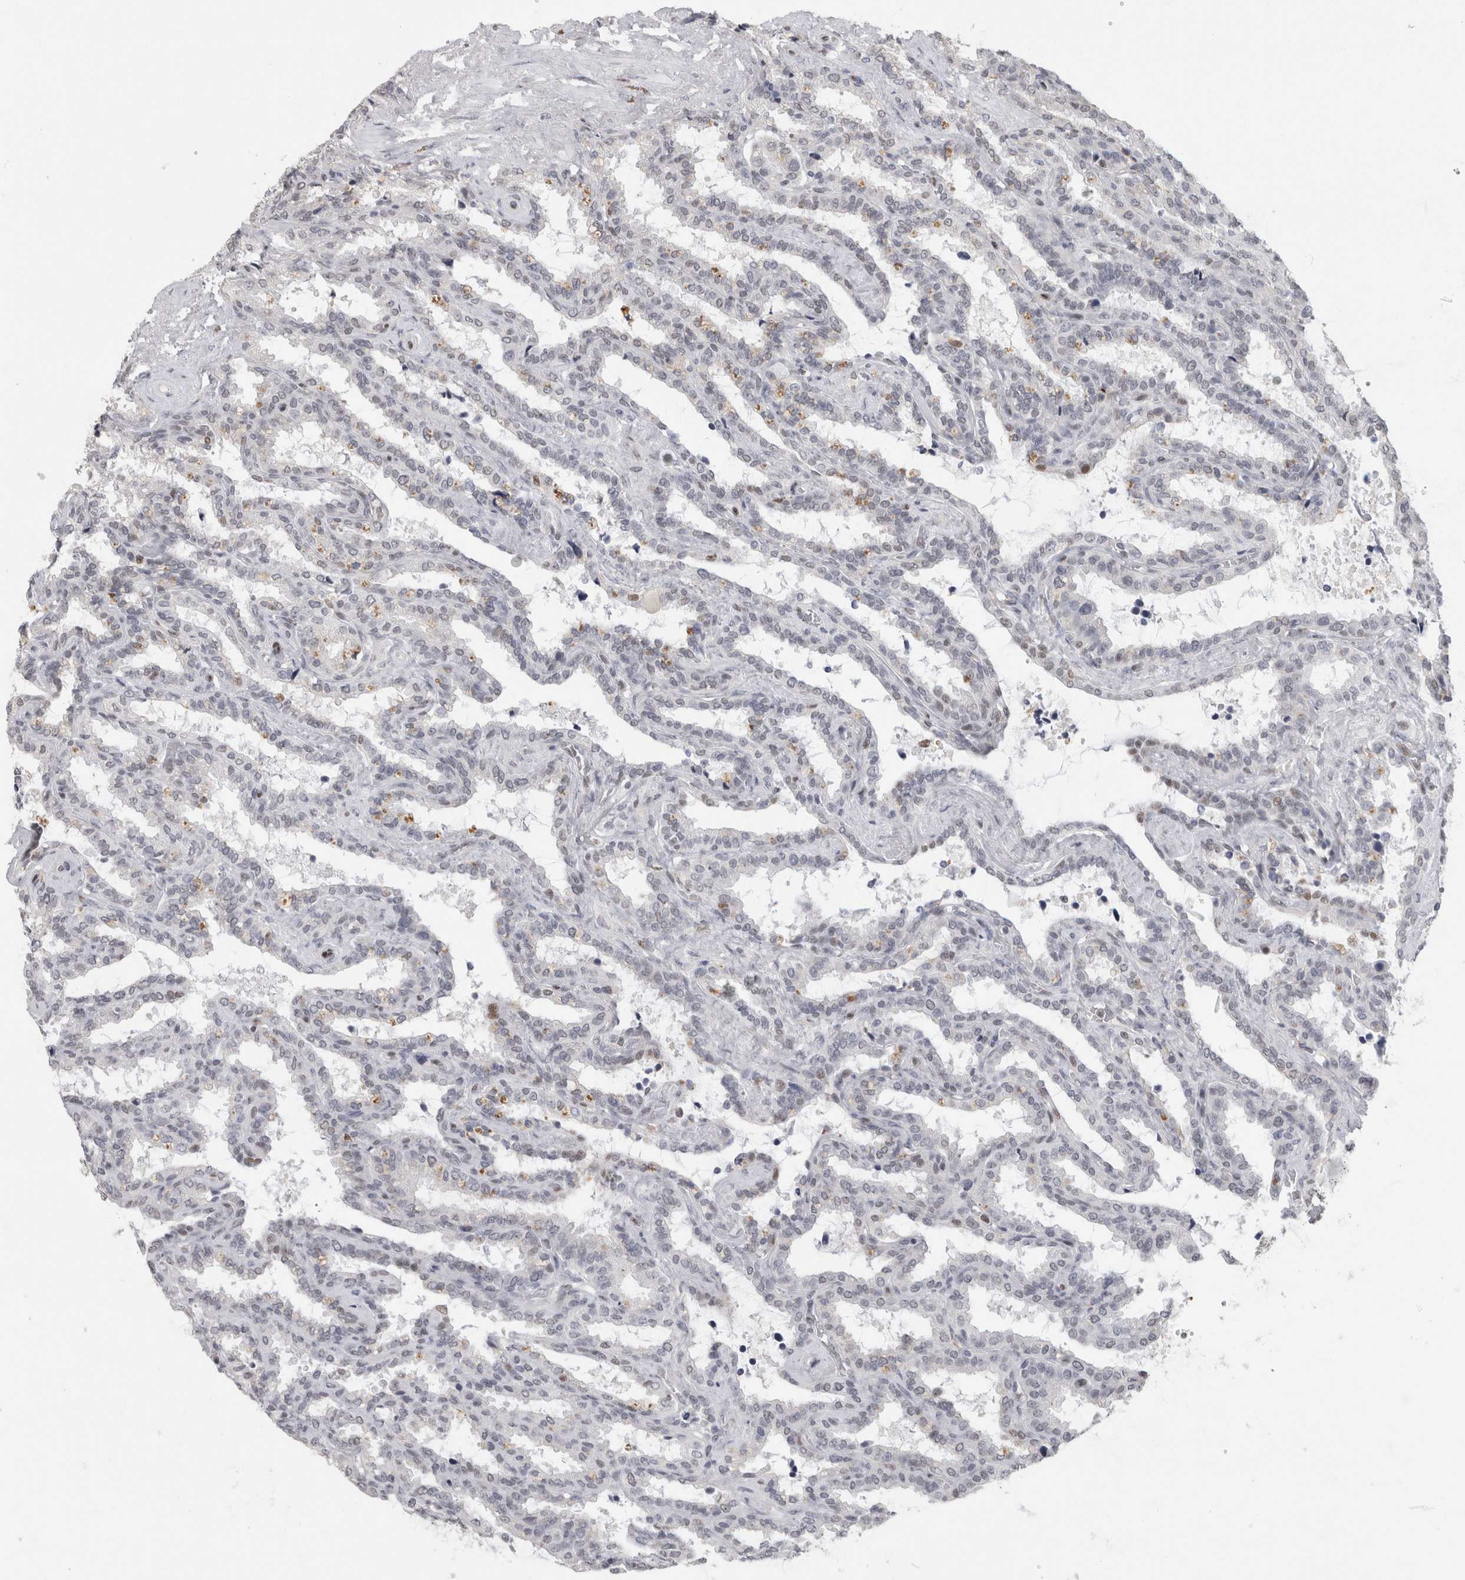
{"staining": {"intensity": "negative", "quantity": "none", "location": "none"}, "tissue": "seminal vesicle", "cell_type": "Glandular cells", "image_type": "normal", "snomed": [{"axis": "morphology", "description": "Normal tissue, NOS"}, {"axis": "topography", "description": "Seminal veicle"}], "caption": "Protein analysis of normal seminal vesicle shows no significant positivity in glandular cells. (Stains: DAB (3,3'-diaminobenzidine) IHC with hematoxylin counter stain, Microscopy: brightfield microscopy at high magnification).", "gene": "SRARP", "patient": {"sex": "male", "age": 46}}